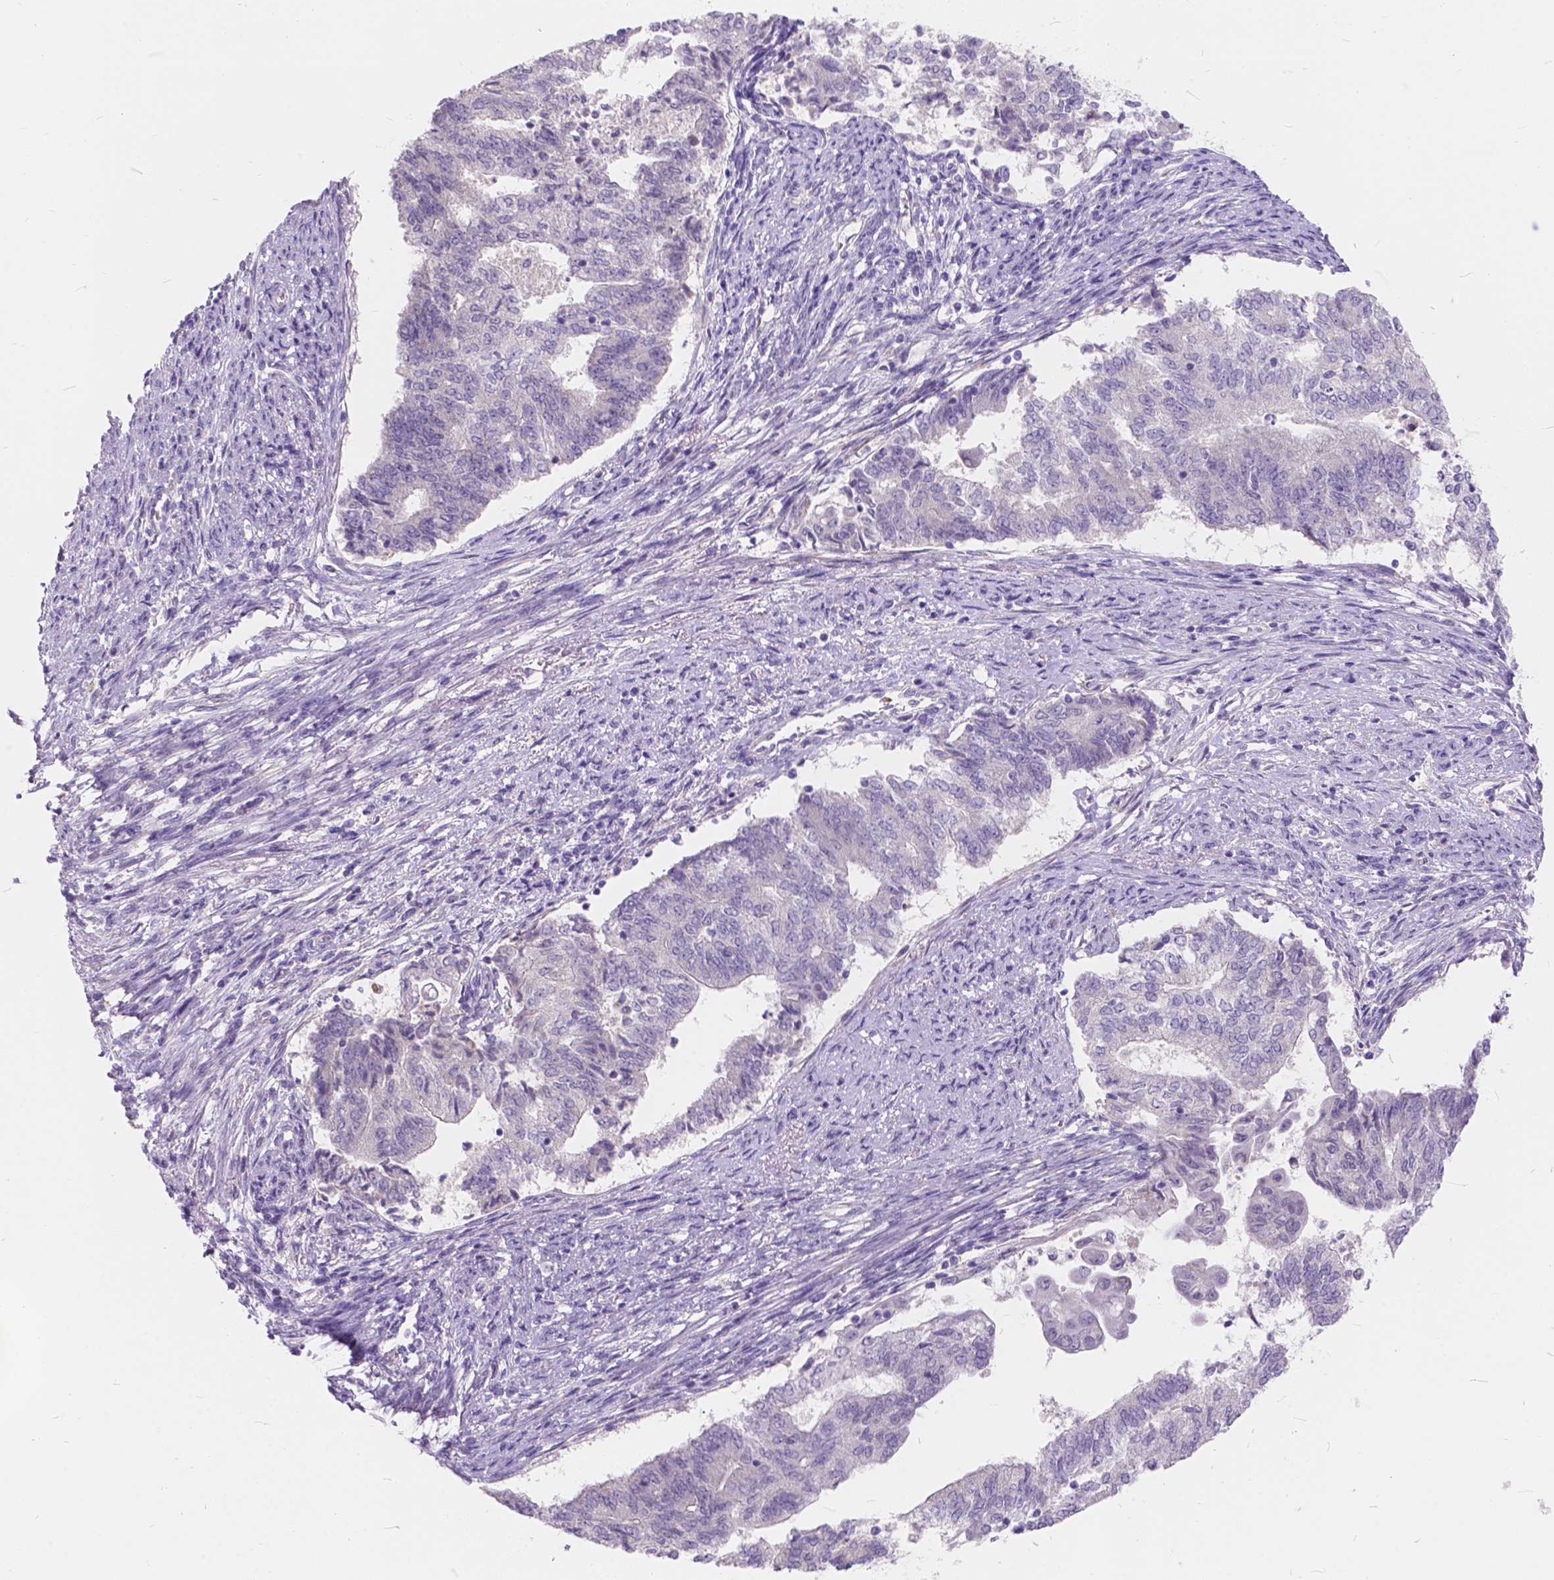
{"staining": {"intensity": "negative", "quantity": "none", "location": "none"}, "tissue": "endometrial cancer", "cell_type": "Tumor cells", "image_type": "cancer", "snomed": [{"axis": "morphology", "description": "Adenocarcinoma, NOS"}, {"axis": "topography", "description": "Endometrium"}], "caption": "Immunohistochemical staining of endometrial cancer (adenocarcinoma) shows no significant staining in tumor cells.", "gene": "PEX11G", "patient": {"sex": "female", "age": 65}}